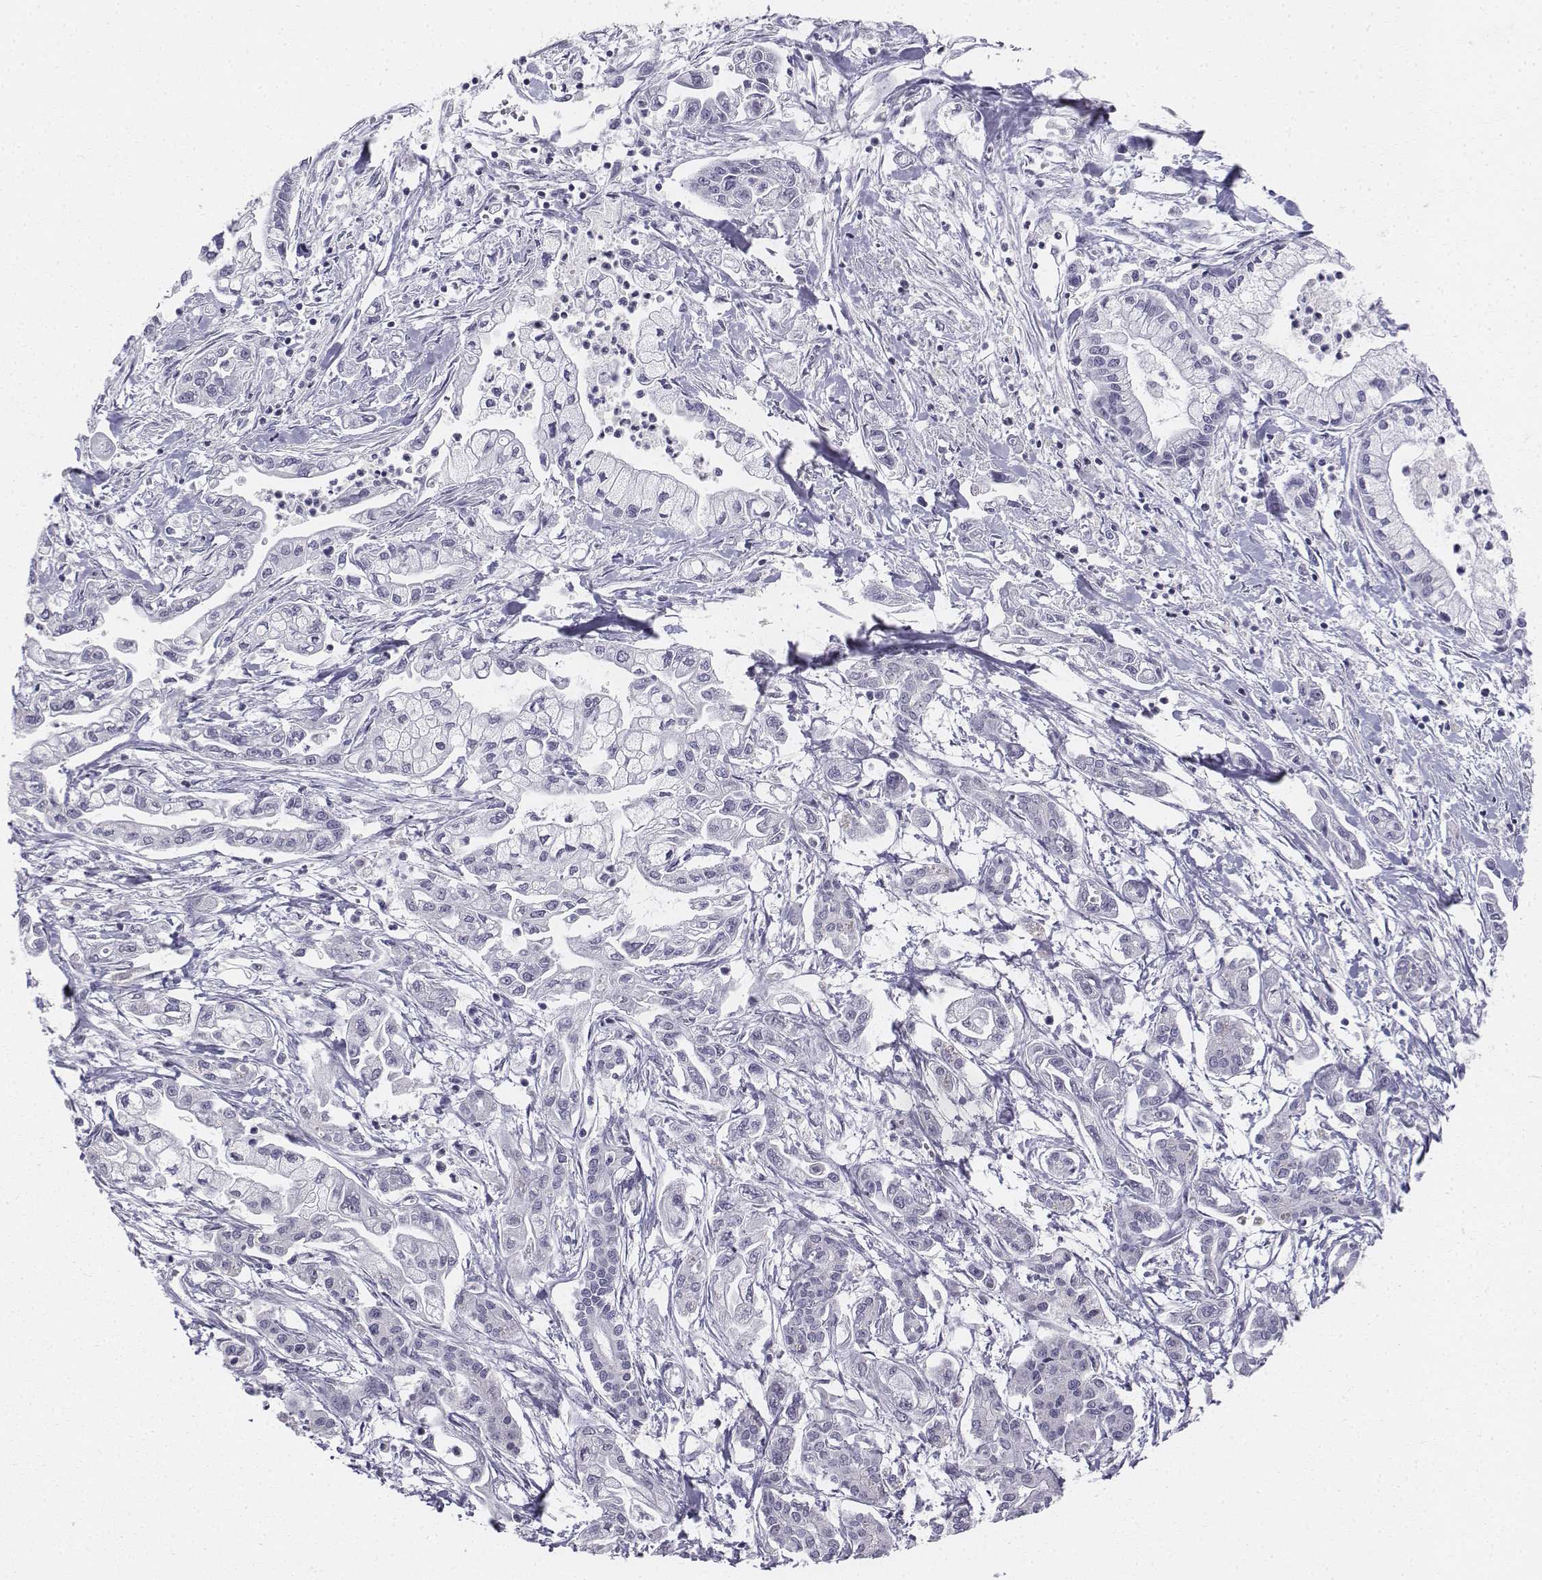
{"staining": {"intensity": "negative", "quantity": "none", "location": "none"}, "tissue": "pancreatic cancer", "cell_type": "Tumor cells", "image_type": "cancer", "snomed": [{"axis": "morphology", "description": "Adenocarcinoma, NOS"}, {"axis": "topography", "description": "Pancreas"}], "caption": "A micrograph of adenocarcinoma (pancreatic) stained for a protein displays no brown staining in tumor cells.", "gene": "TH", "patient": {"sex": "male", "age": 54}}